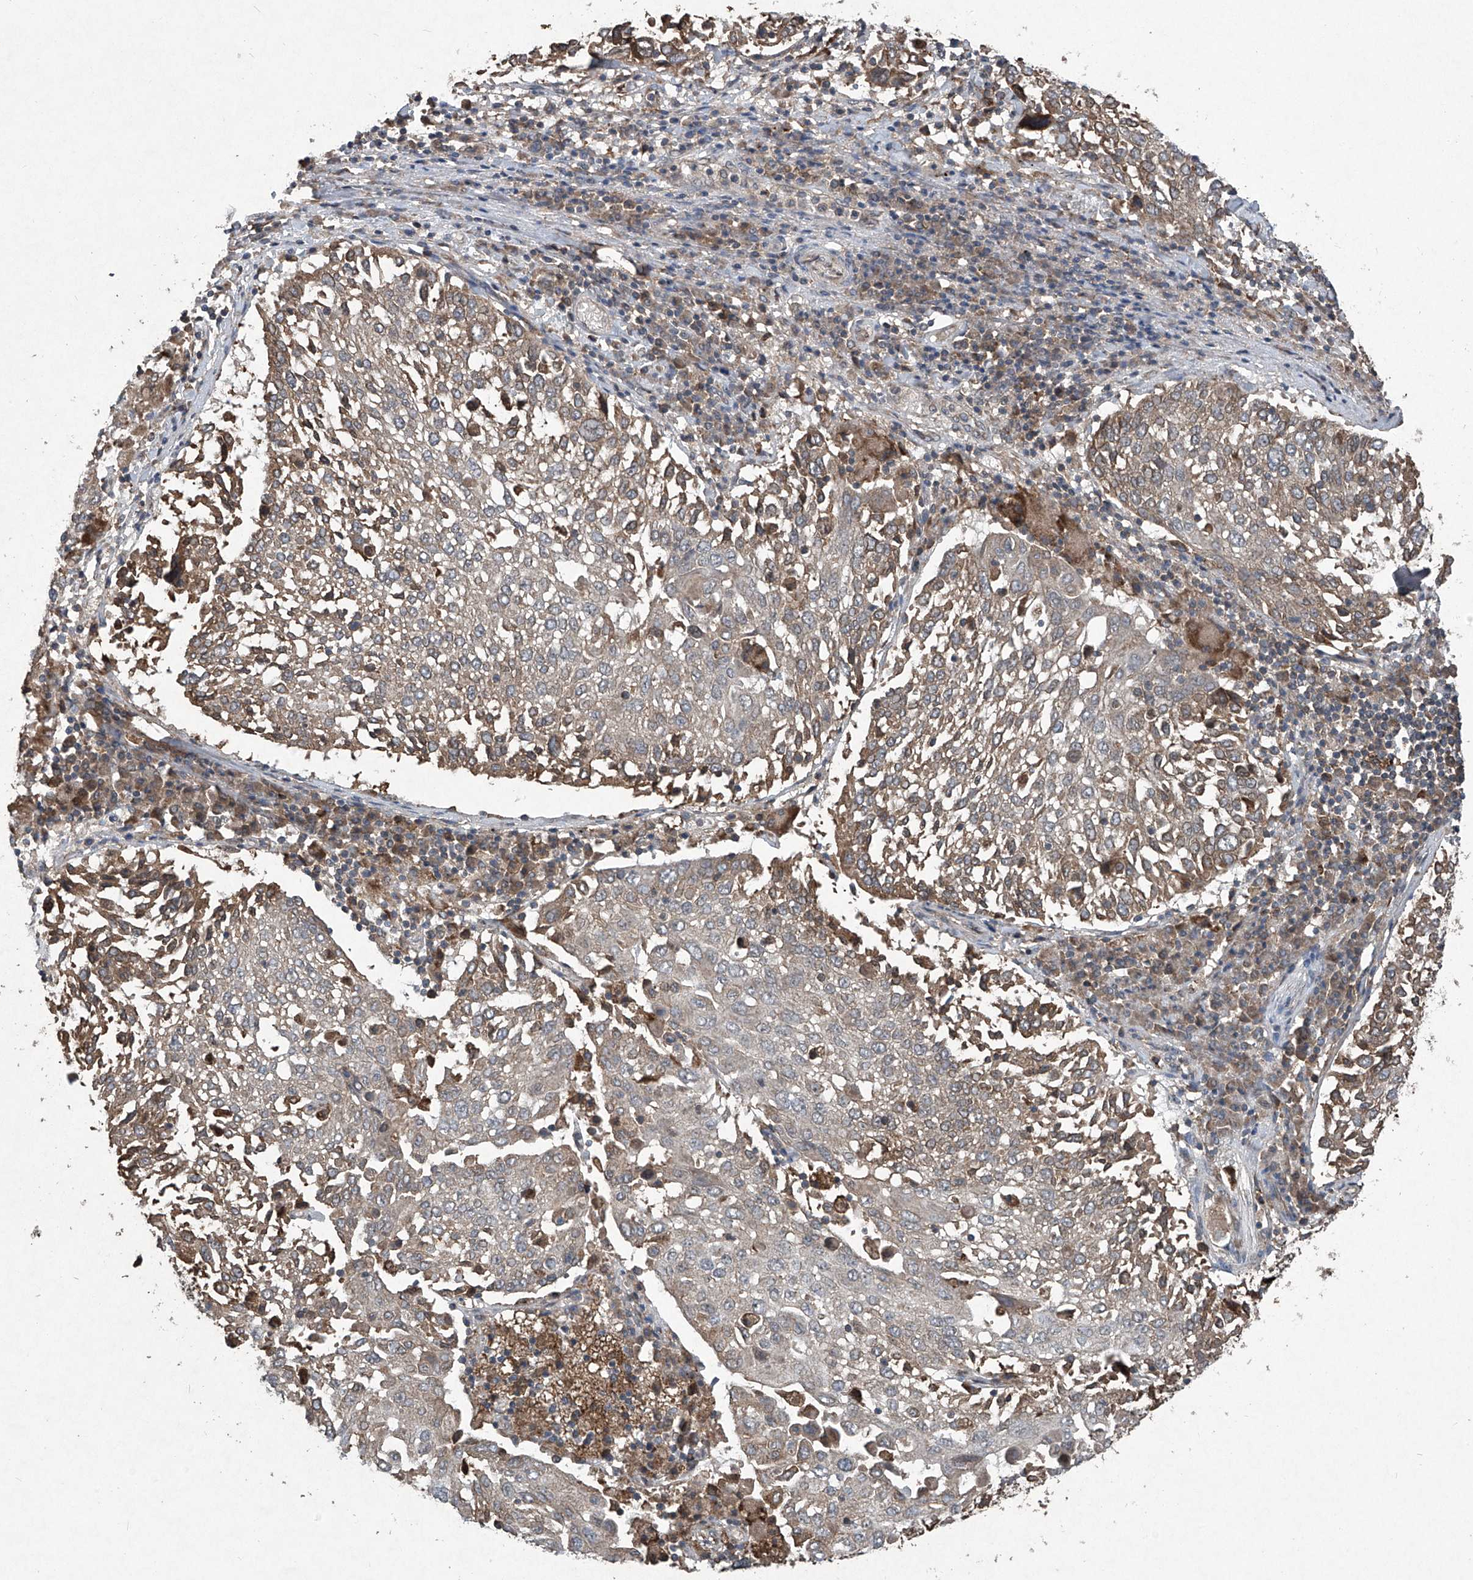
{"staining": {"intensity": "weak", "quantity": "25%-75%", "location": "cytoplasmic/membranous"}, "tissue": "lung cancer", "cell_type": "Tumor cells", "image_type": "cancer", "snomed": [{"axis": "morphology", "description": "Squamous cell carcinoma, NOS"}, {"axis": "topography", "description": "Lung"}], "caption": "Squamous cell carcinoma (lung) stained with immunohistochemistry exhibits weak cytoplasmic/membranous positivity in approximately 25%-75% of tumor cells.", "gene": "SUMF2", "patient": {"sex": "male", "age": 65}}